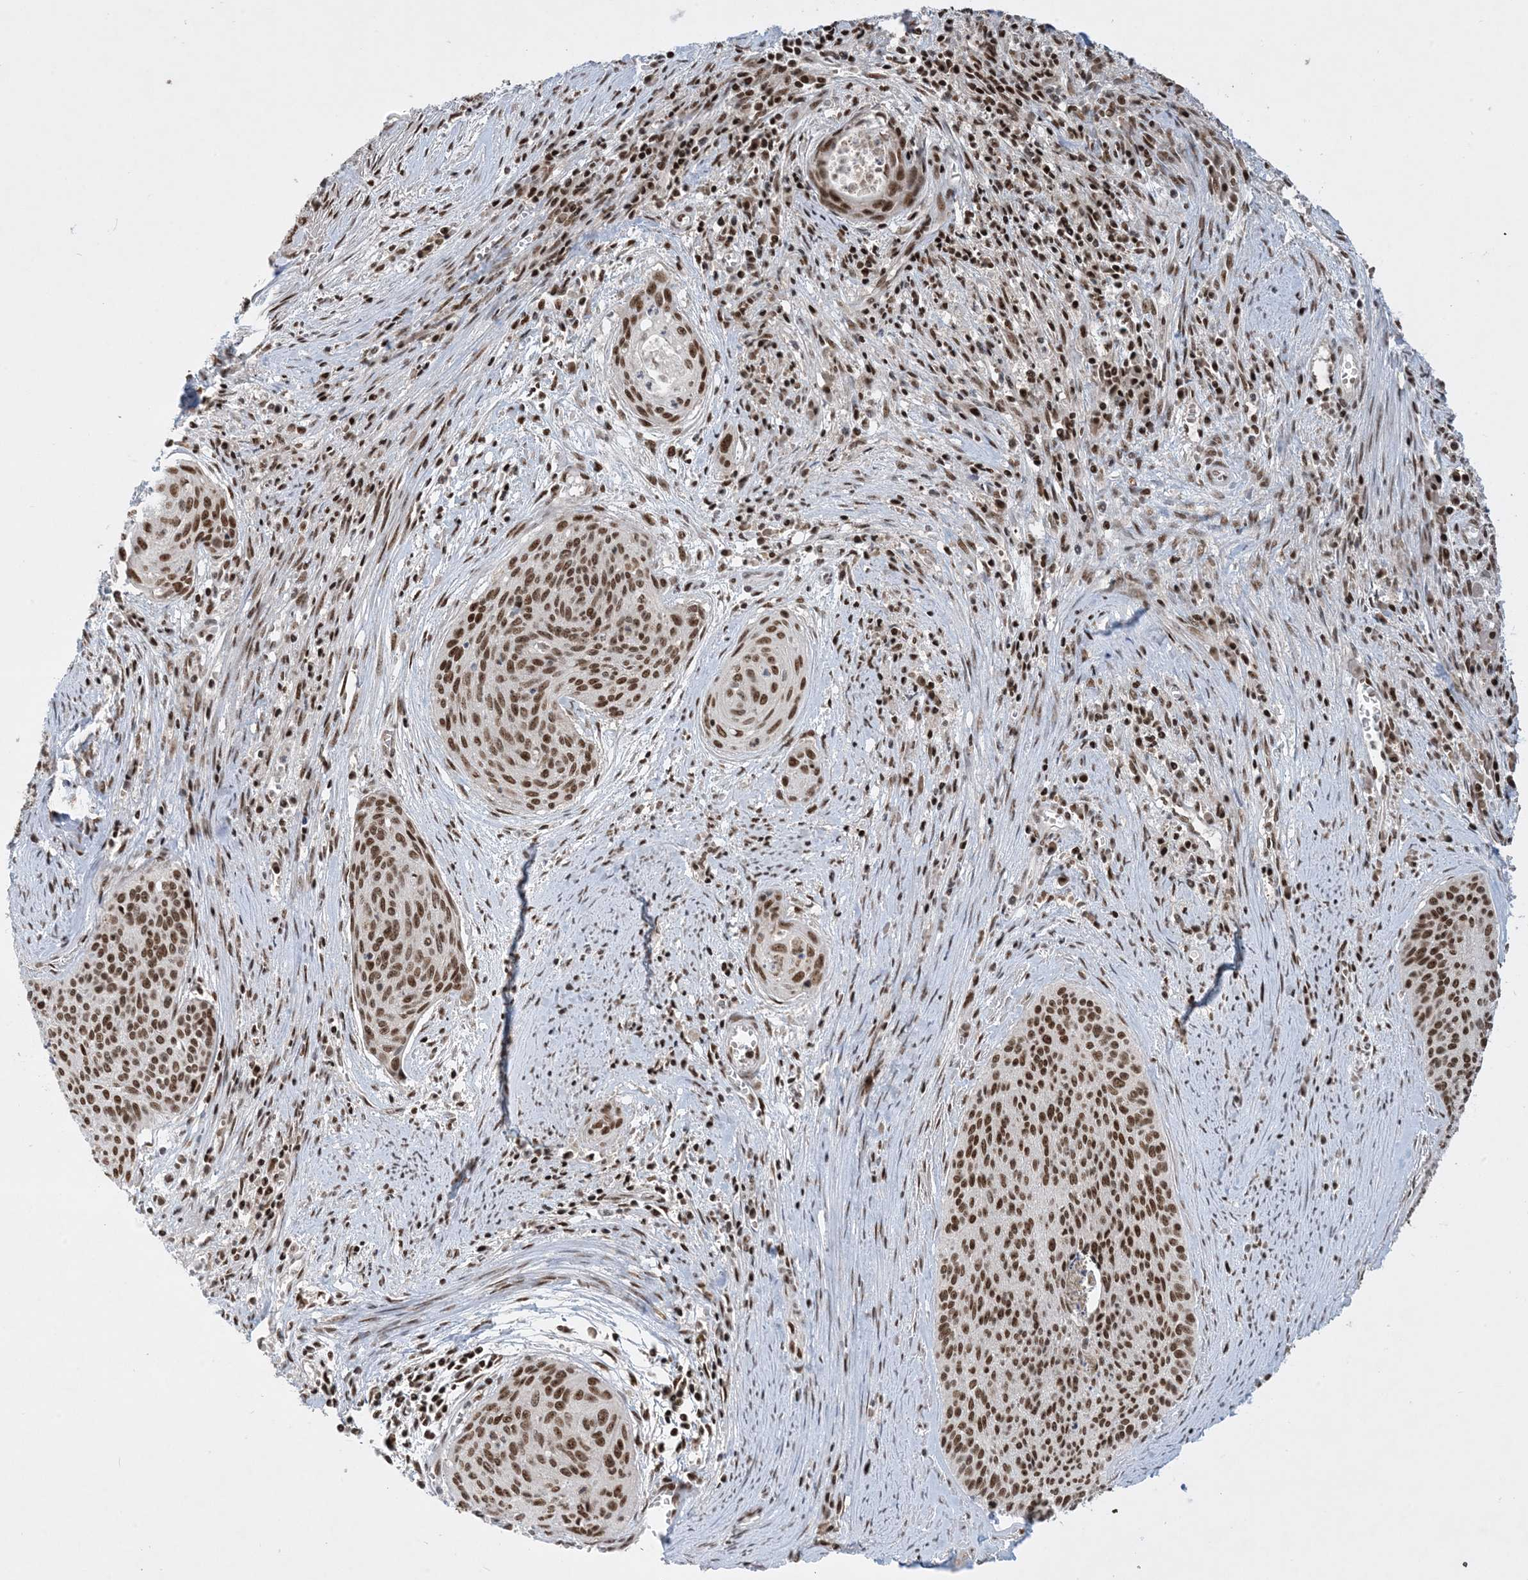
{"staining": {"intensity": "strong", "quantity": ">75%", "location": "nuclear"}, "tissue": "cervical cancer", "cell_type": "Tumor cells", "image_type": "cancer", "snomed": [{"axis": "morphology", "description": "Squamous cell carcinoma, NOS"}, {"axis": "topography", "description": "Cervix"}], "caption": "A brown stain highlights strong nuclear staining of a protein in human cervical cancer (squamous cell carcinoma) tumor cells.", "gene": "PPIL2", "patient": {"sex": "female", "age": 55}}